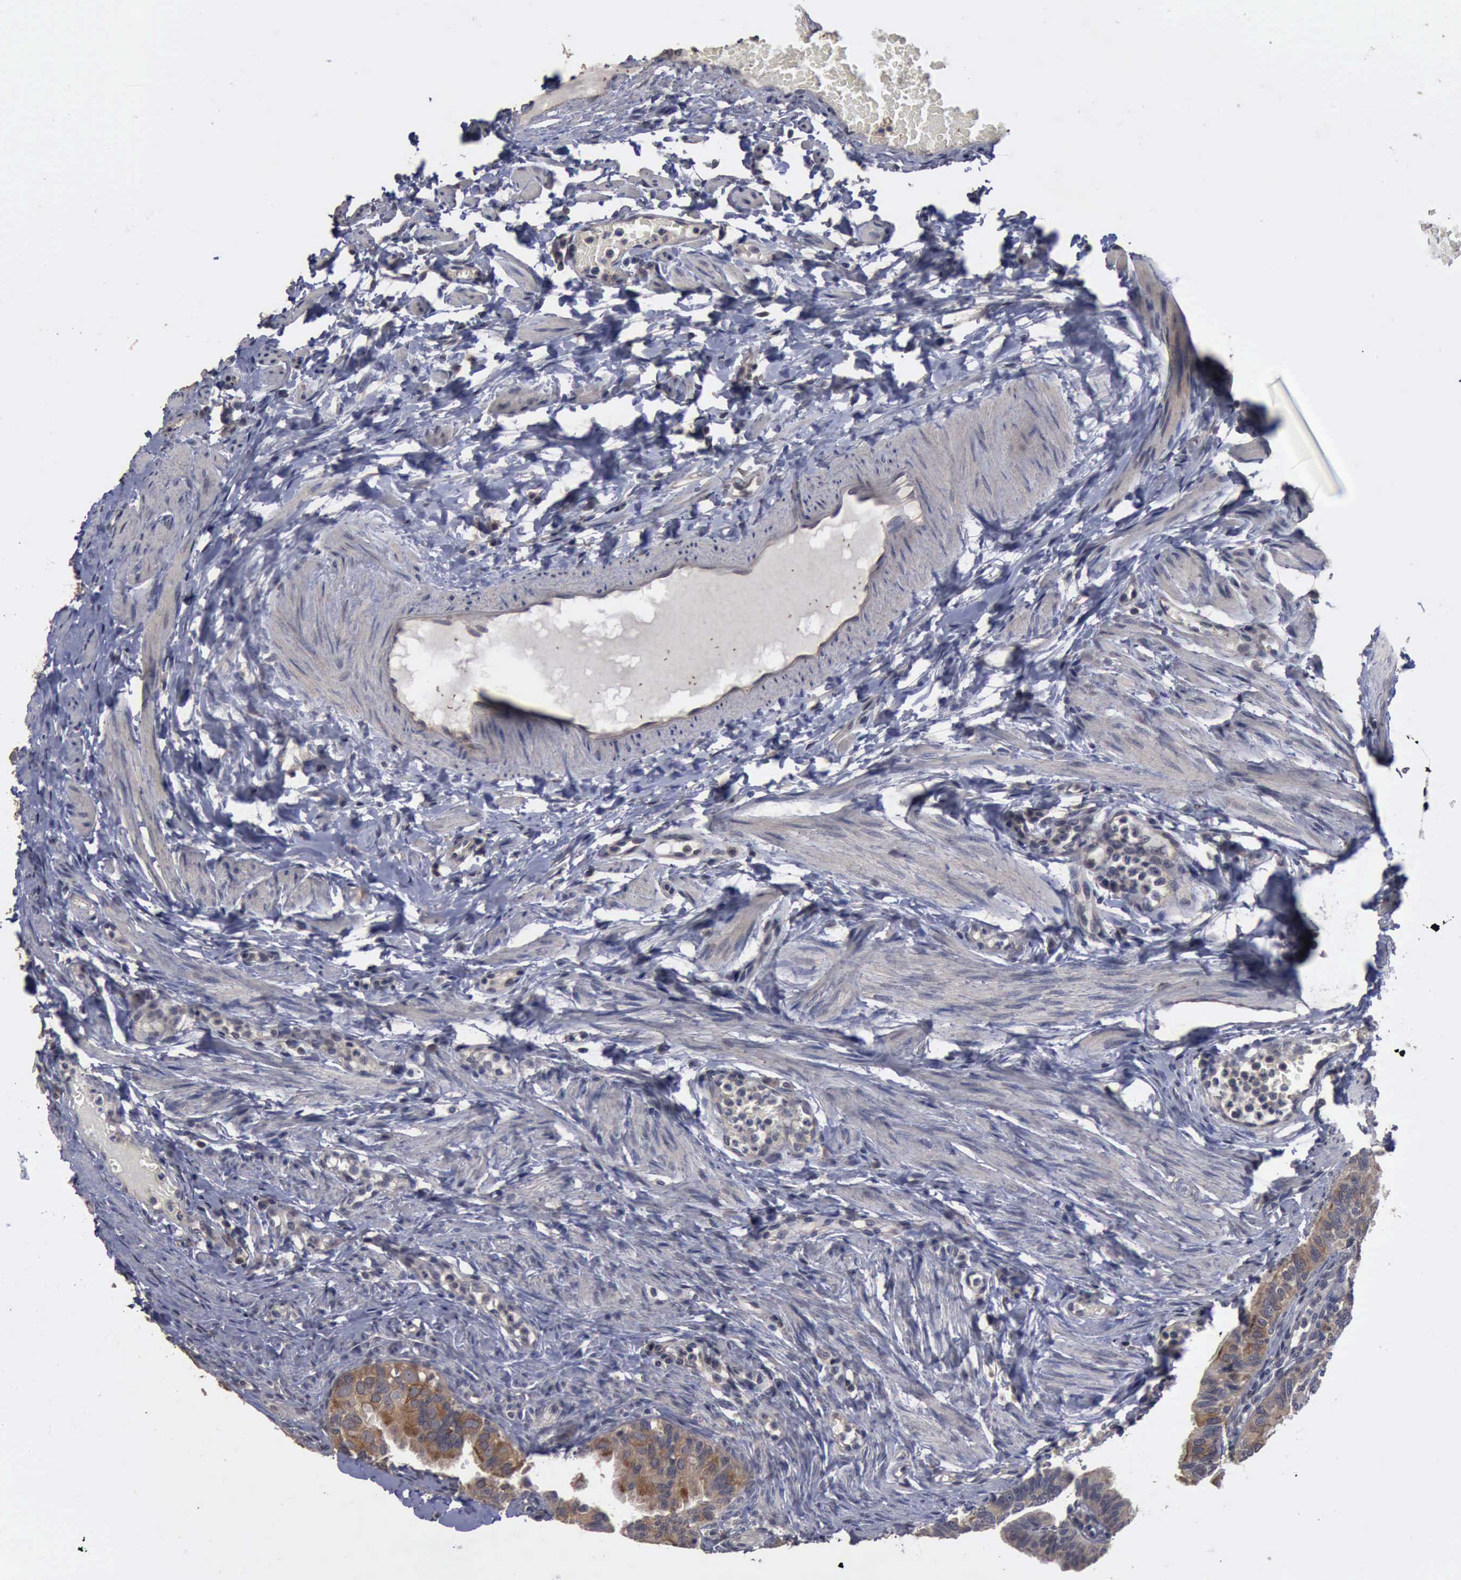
{"staining": {"intensity": "strong", "quantity": ">75%", "location": "cytoplasmic/membranous"}, "tissue": "fallopian tube", "cell_type": "Glandular cells", "image_type": "normal", "snomed": [{"axis": "morphology", "description": "Normal tissue, NOS"}, {"axis": "topography", "description": "Fallopian tube"}, {"axis": "topography", "description": "Ovary"}], "caption": "Immunohistochemistry (IHC) image of benign fallopian tube stained for a protein (brown), which exhibits high levels of strong cytoplasmic/membranous staining in approximately >75% of glandular cells.", "gene": "CRKL", "patient": {"sex": "female", "age": 51}}